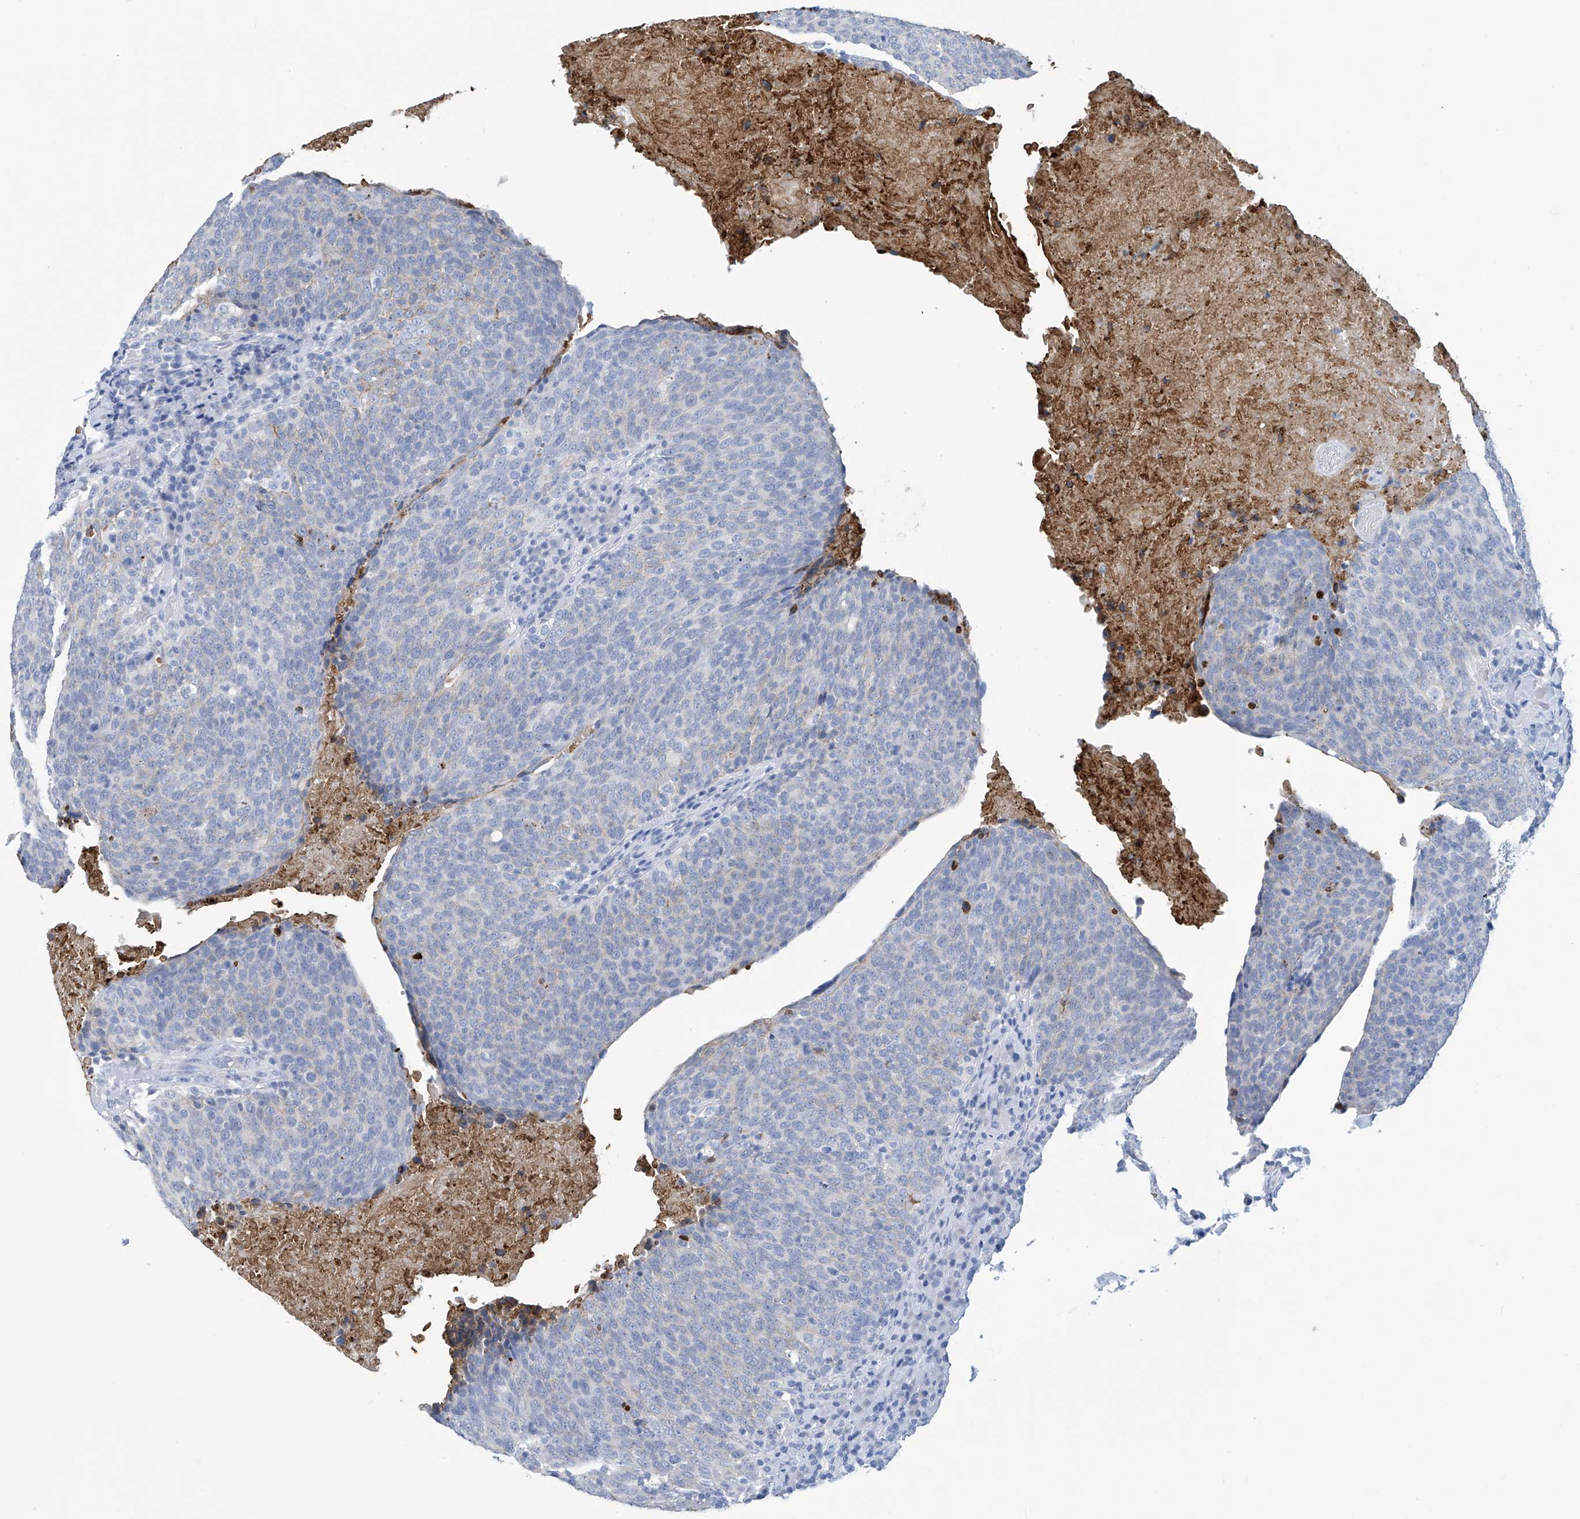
{"staining": {"intensity": "negative", "quantity": "none", "location": "none"}, "tissue": "head and neck cancer", "cell_type": "Tumor cells", "image_type": "cancer", "snomed": [{"axis": "morphology", "description": "Squamous cell carcinoma, NOS"}, {"axis": "morphology", "description": "Squamous cell carcinoma, metastatic, NOS"}, {"axis": "topography", "description": "Lymph node"}, {"axis": "topography", "description": "Head-Neck"}], "caption": "Protein analysis of metastatic squamous cell carcinoma (head and neck) reveals no significant expression in tumor cells. Nuclei are stained in blue.", "gene": "DSP", "patient": {"sex": "male", "age": 62}}